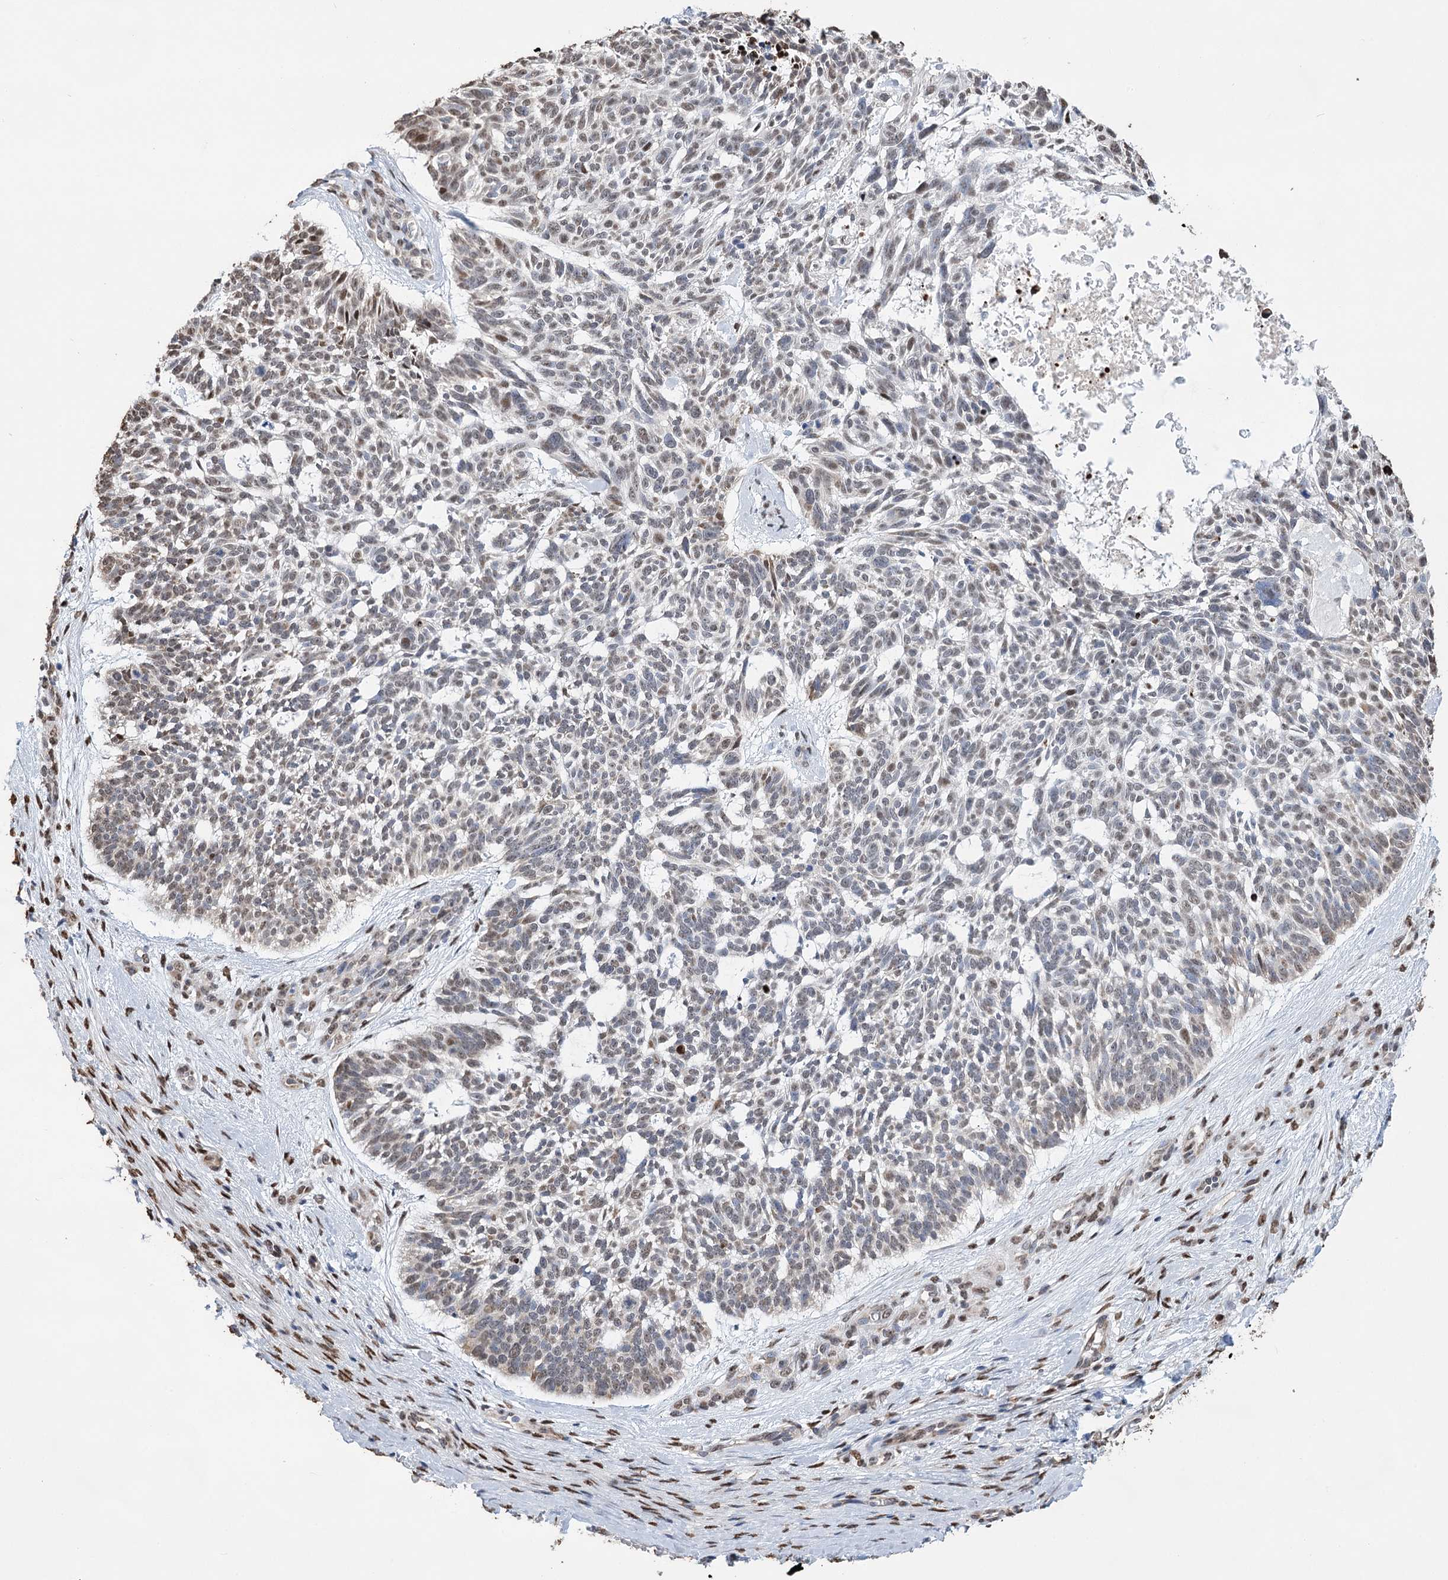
{"staining": {"intensity": "weak", "quantity": "25%-75%", "location": "nuclear"}, "tissue": "skin cancer", "cell_type": "Tumor cells", "image_type": "cancer", "snomed": [{"axis": "morphology", "description": "Basal cell carcinoma"}, {"axis": "topography", "description": "Skin"}], "caption": "Brown immunohistochemical staining in human skin cancer displays weak nuclear positivity in approximately 25%-75% of tumor cells.", "gene": "NFU1", "patient": {"sex": "male", "age": 88}}